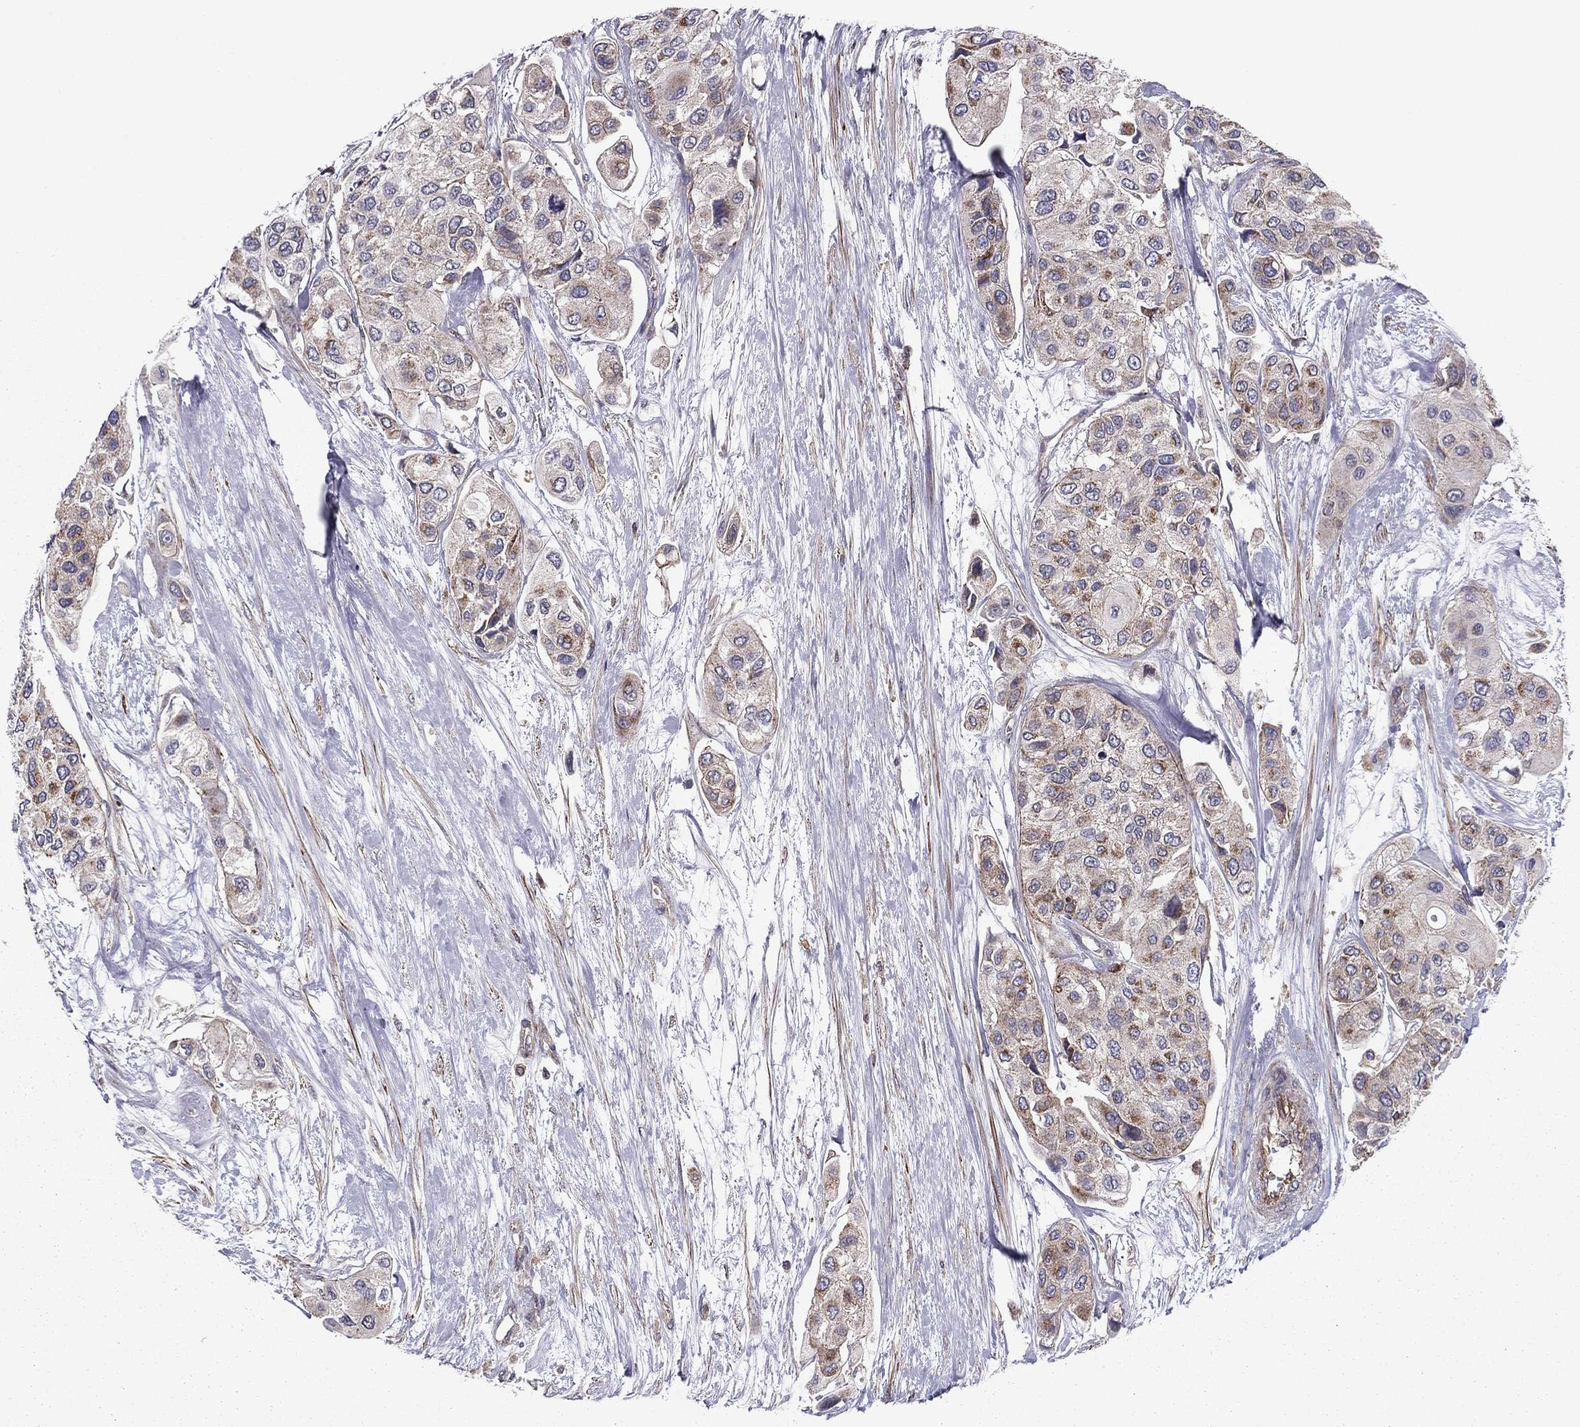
{"staining": {"intensity": "moderate", "quantity": "<25%", "location": "cytoplasmic/membranous"}, "tissue": "urothelial cancer", "cell_type": "Tumor cells", "image_type": "cancer", "snomed": [{"axis": "morphology", "description": "Urothelial carcinoma, High grade"}, {"axis": "topography", "description": "Urinary bladder"}], "caption": "Approximately <25% of tumor cells in high-grade urothelial carcinoma demonstrate moderate cytoplasmic/membranous protein staining as visualized by brown immunohistochemical staining.", "gene": "ALG6", "patient": {"sex": "male", "age": 77}}